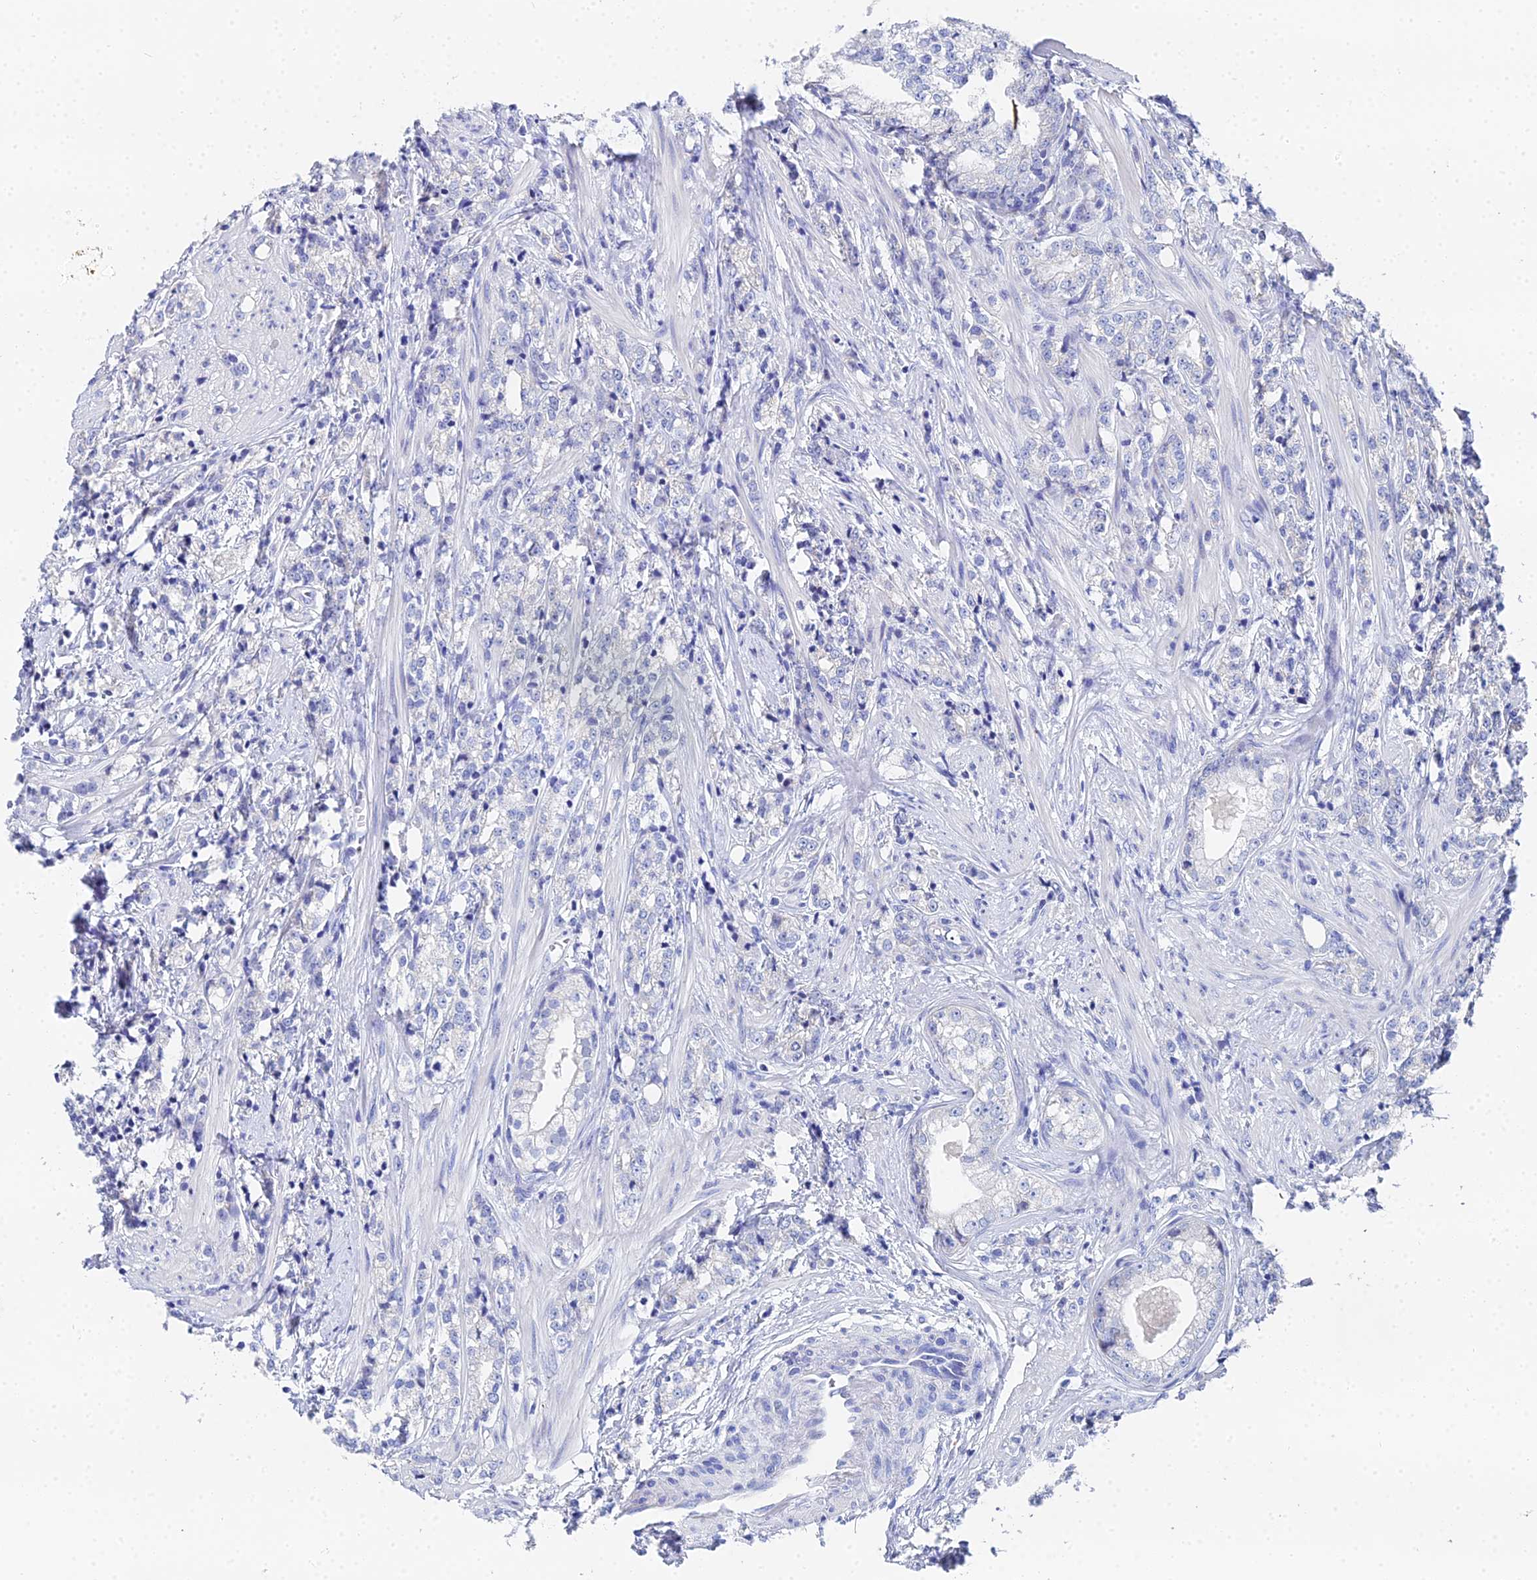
{"staining": {"intensity": "negative", "quantity": "none", "location": "none"}, "tissue": "prostate cancer", "cell_type": "Tumor cells", "image_type": "cancer", "snomed": [{"axis": "morphology", "description": "Adenocarcinoma, High grade"}, {"axis": "topography", "description": "Prostate"}], "caption": "This is an immunohistochemistry (IHC) micrograph of human high-grade adenocarcinoma (prostate). There is no expression in tumor cells.", "gene": "OCM", "patient": {"sex": "male", "age": 69}}